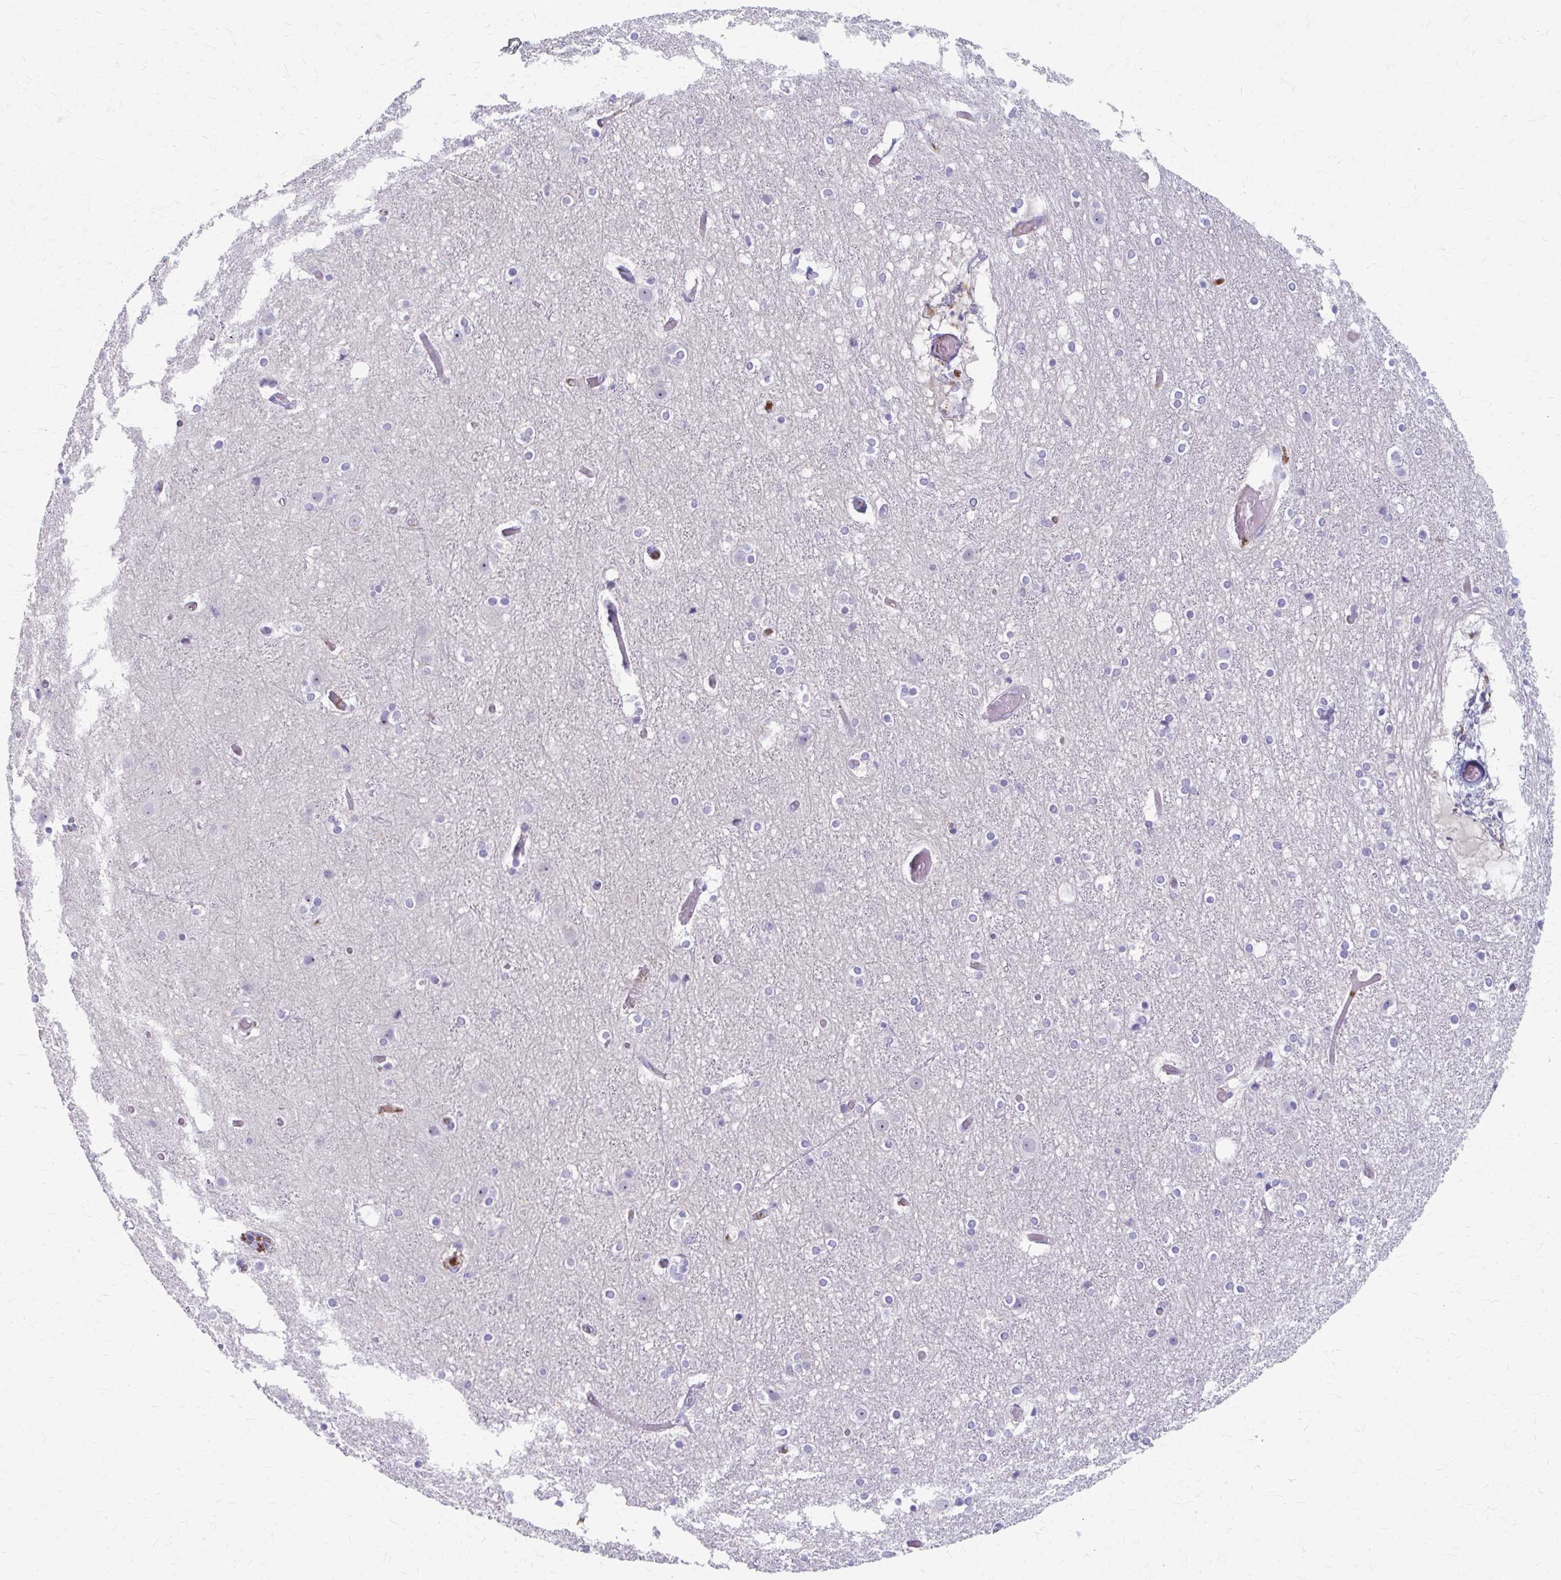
{"staining": {"intensity": "negative", "quantity": "none", "location": "none"}, "tissue": "cerebral cortex", "cell_type": "Endothelial cells", "image_type": "normal", "snomed": [{"axis": "morphology", "description": "Normal tissue, NOS"}, {"axis": "topography", "description": "Cerebral cortex"}], "caption": "This is an immunohistochemistry (IHC) histopathology image of benign human cerebral cortex. There is no staining in endothelial cells.", "gene": "ADIPOQ", "patient": {"sex": "female", "age": 52}}